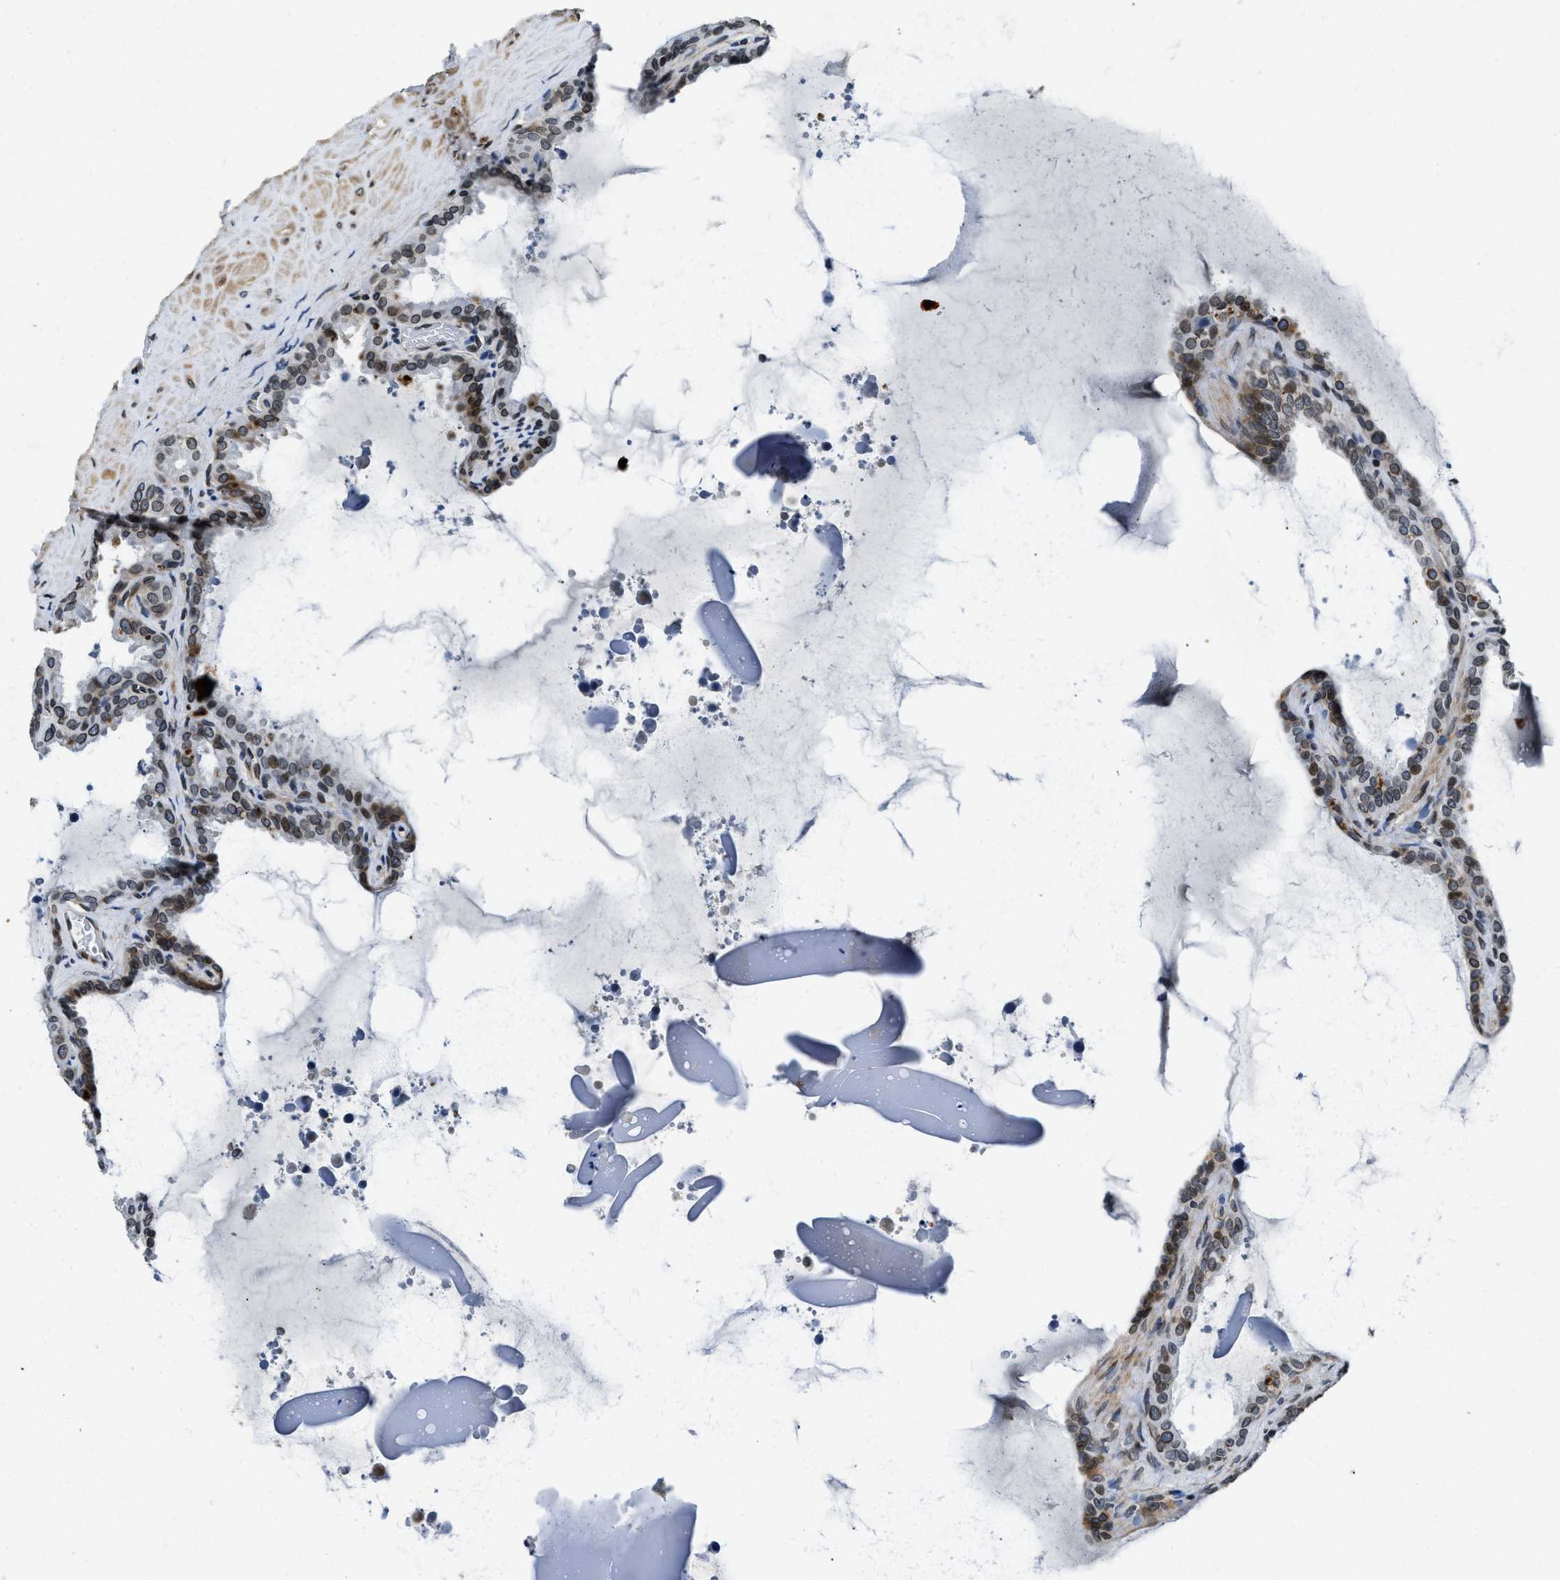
{"staining": {"intensity": "moderate", "quantity": ">75%", "location": "nuclear"}, "tissue": "seminal vesicle", "cell_type": "Glandular cells", "image_type": "normal", "snomed": [{"axis": "morphology", "description": "Normal tissue, NOS"}, {"axis": "topography", "description": "Seminal veicle"}], "caption": "IHC histopathology image of unremarkable human seminal vesicle stained for a protein (brown), which exhibits medium levels of moderate nuclear expression in approximately >75% of glandular cells.", "gene": "ZC3HC1", "patient": {"sex": "male", "age": 46}}